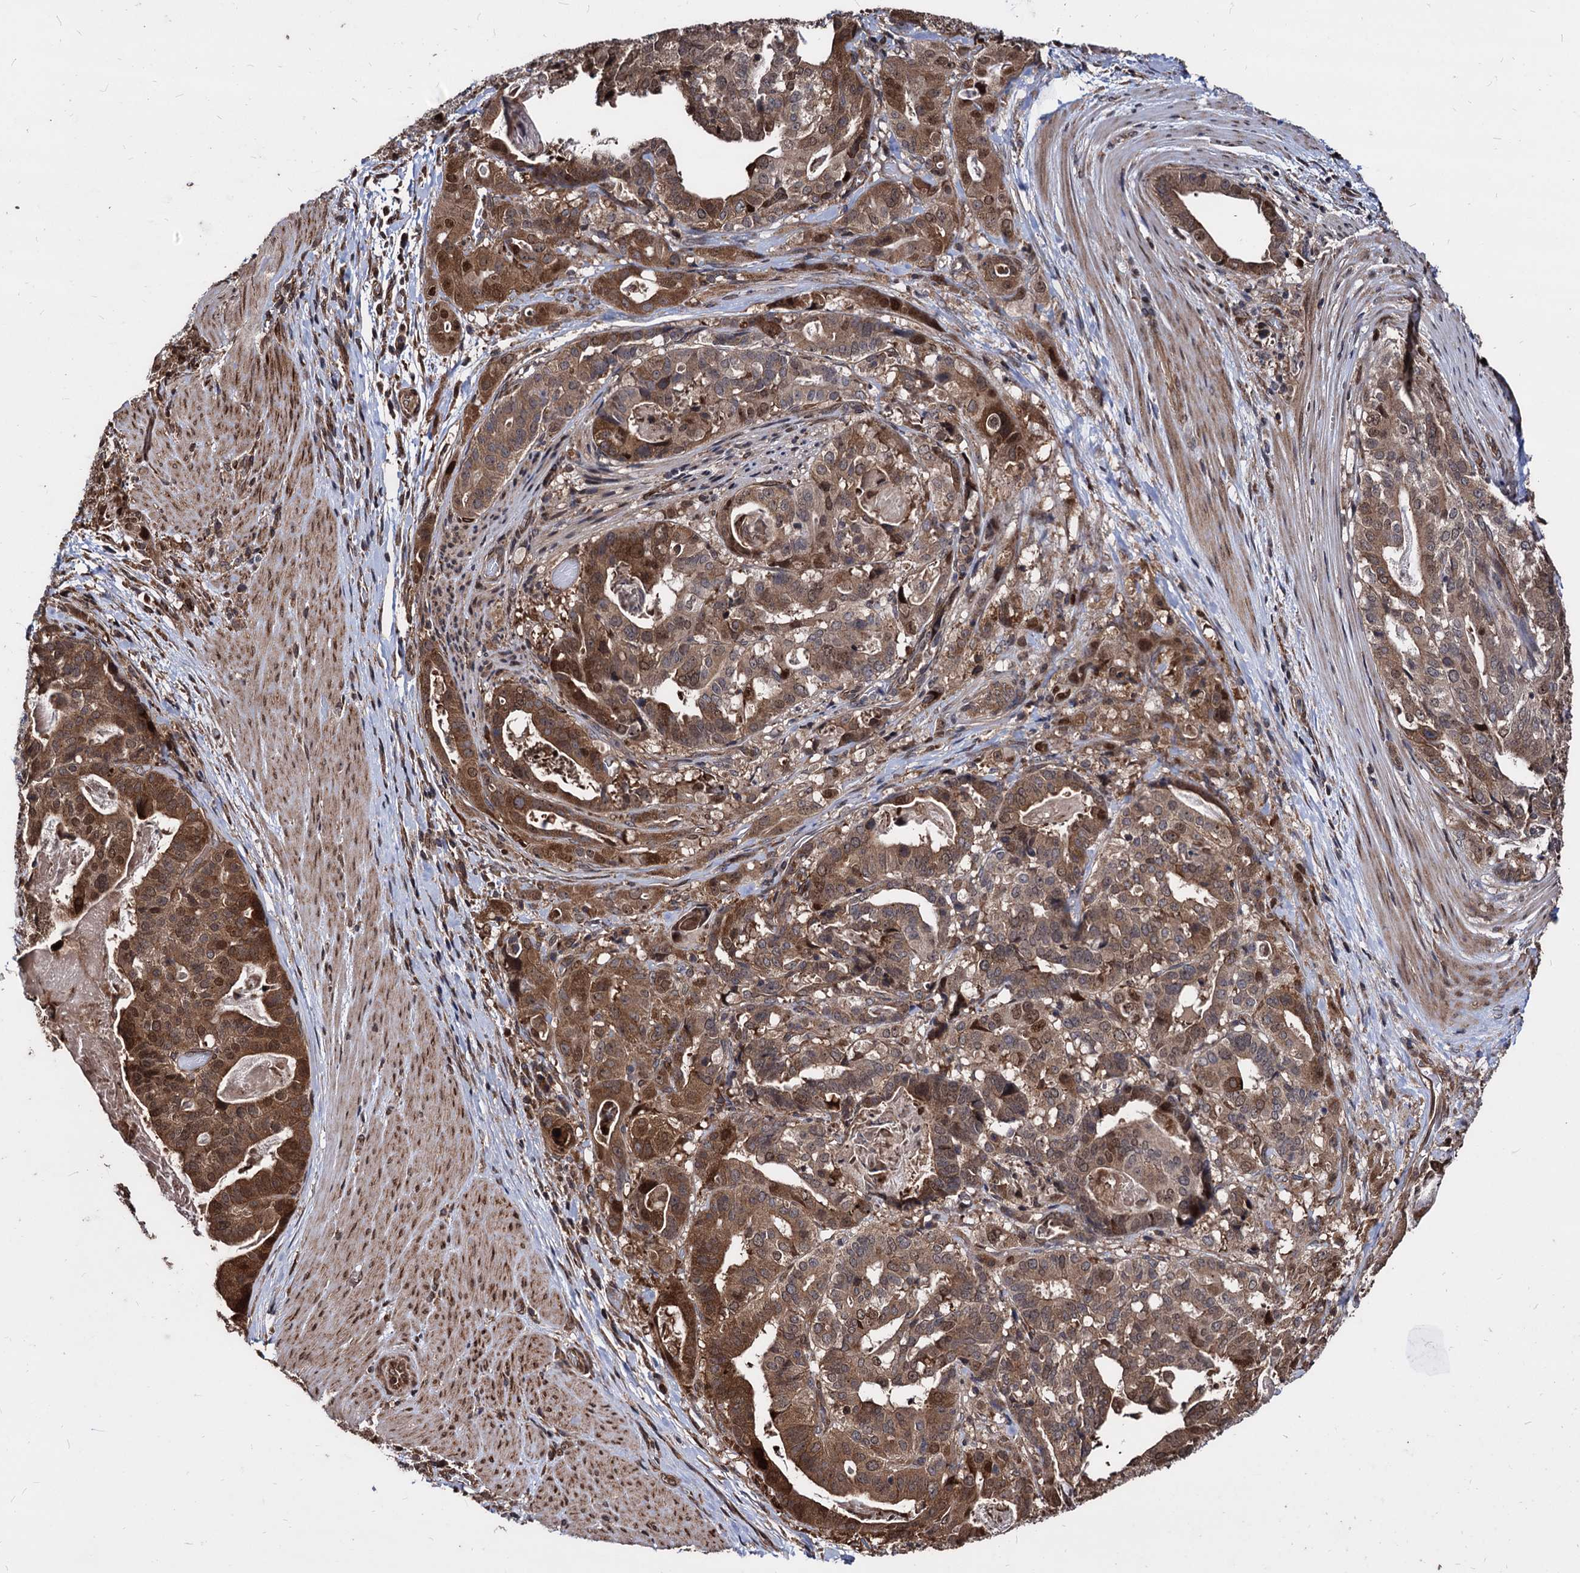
{"staining": {"intensity": "moderate", "quantity": ">75%", "location": "cytoplasmic/membranous,nuclear"}, "tissue": "stomach cancer", "cell_type": "Tumor cells", "image_type": "cancer", "snomed": [{"axis": "morphology", "description": "Adenocarcinoma, NOS"}, {"axis": "topography", "description": "Stomach"}], "caption": "Immunohistochemical staining of human stomach adenocarcinoma displays medium levels of moderate cytoplasmic/membranous and nuclear protein expression in approximately >75% of tumor cells. (DAB (3,3'-diaminobenzidine) = brown stain, brightfield microscopy at high magnification).", "gene": "ANKRD12", "patient": {"sex": "male", "age": 48}}